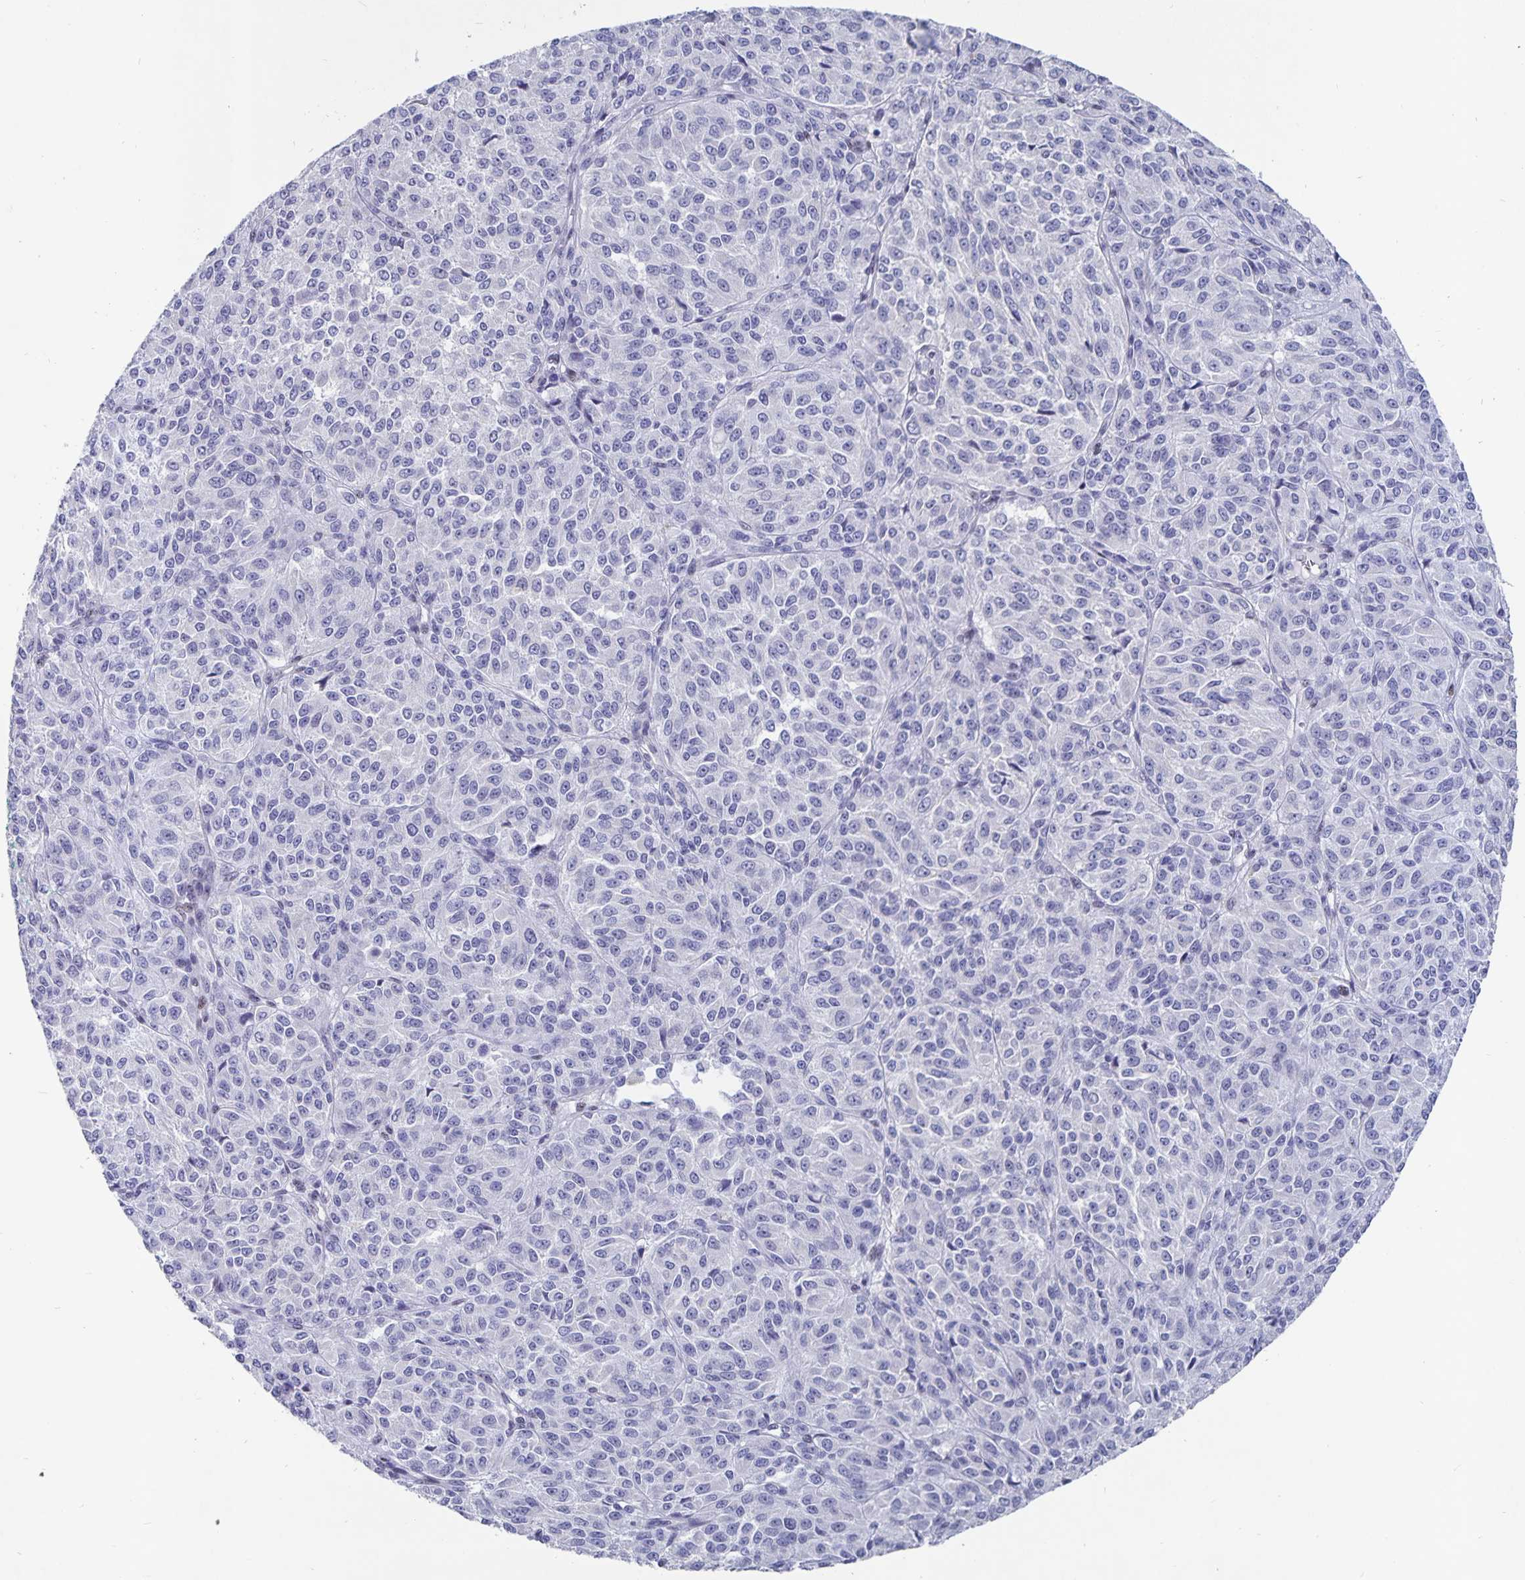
{"staining": {"intensity": "negative", "quantity": "none", "location": "none"}, "tissue": "melanoma", "cell_type": "Tumor cells", "image_type": "cancer", "snomed": [{"axis": "morphology", "description": "Malignant melanoma, Metastatic site"}, {"axis": "topography", "description": "Brain"}], "caption": "Tumor cells show no significant protein staining in melanoma. (Brightfield microscopy of DAB (3,3'-diaminobenzidine) immunohistochemistry at high magnification).", "gene": "SMOC1", "patient": {"sex": "female", "age": 56}}